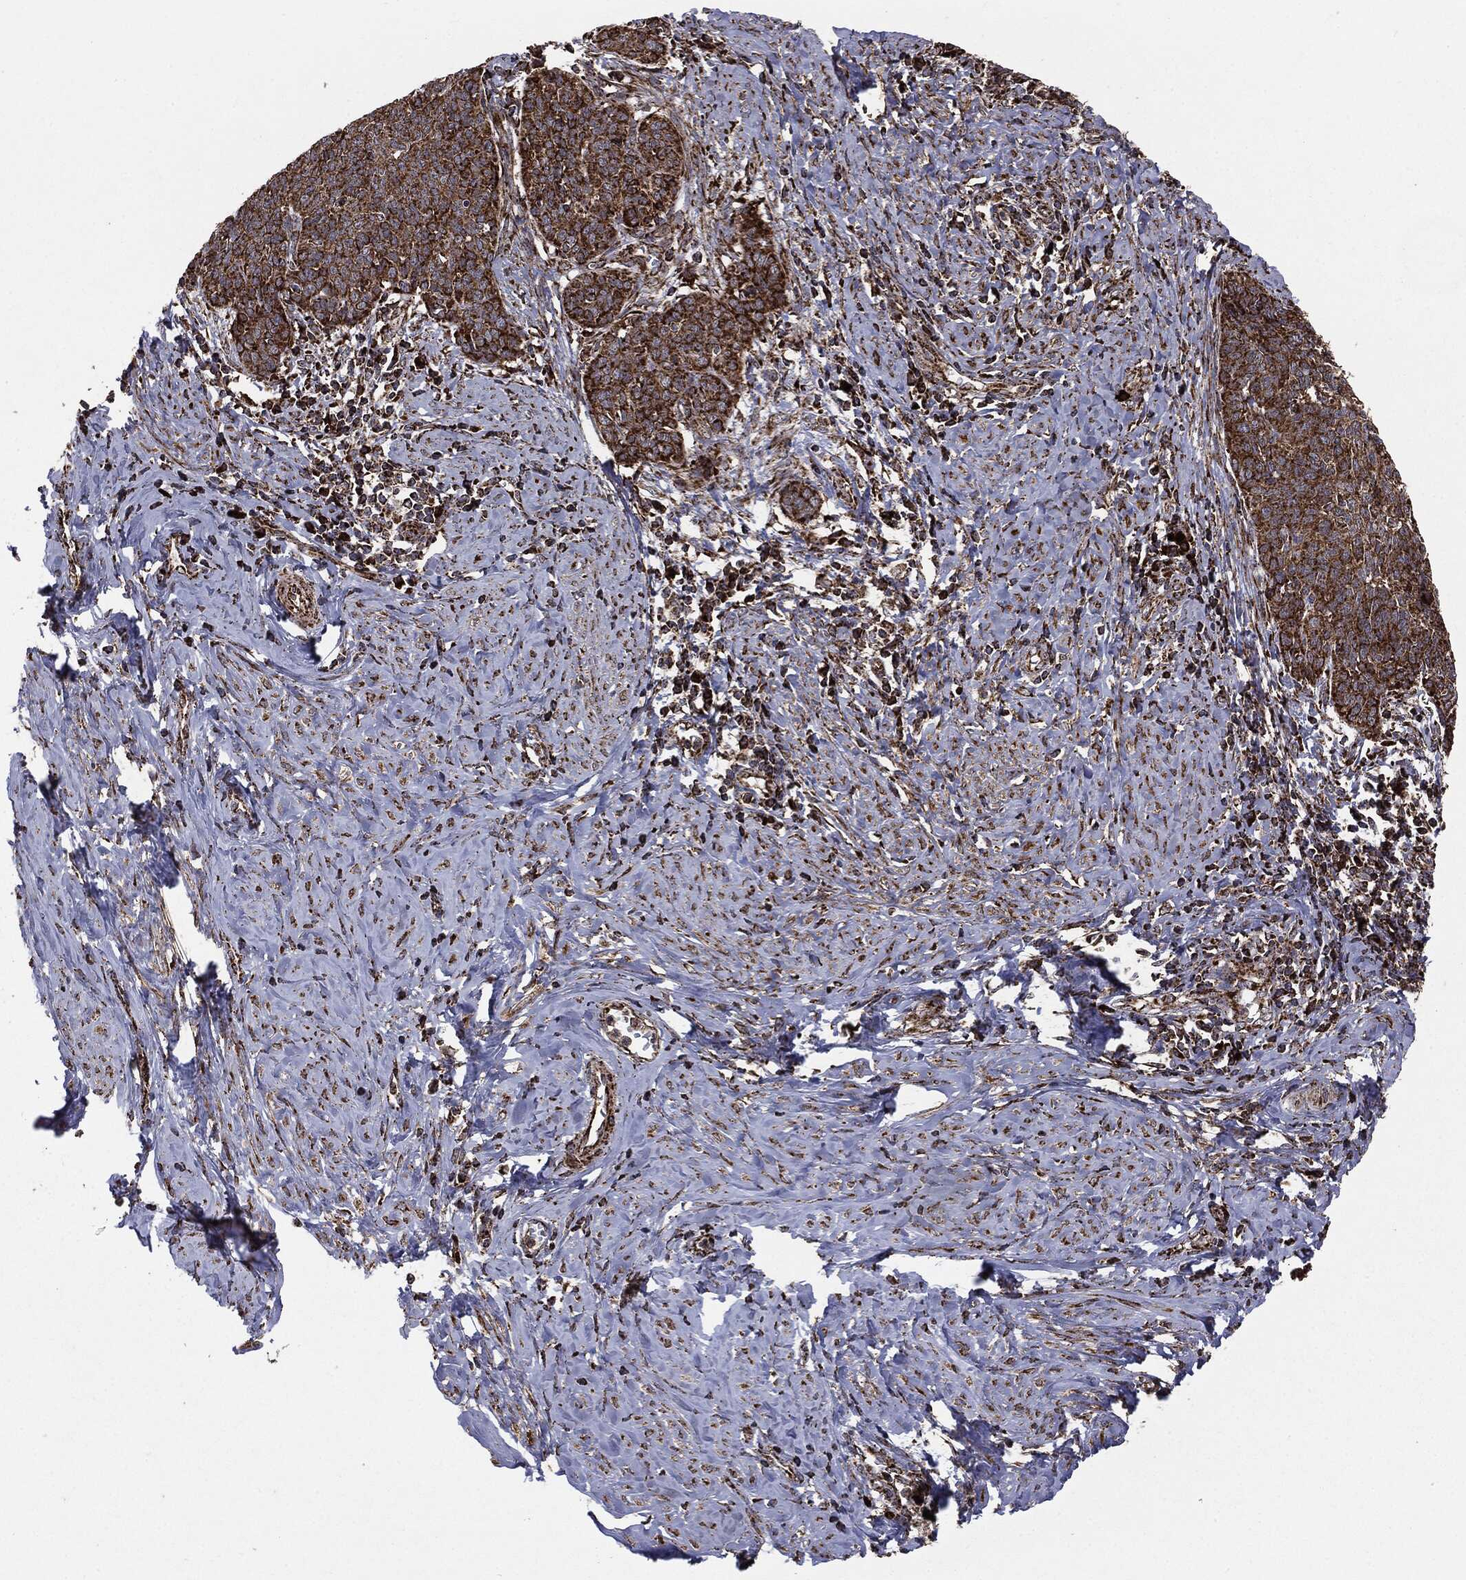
{"staining": {"intensity": "strong", "quantity": ">75%", "location": "cytoplasmic/membranous"}, "tissue": "cervical cancer", "cell_type": "Tumor cells", "image_type": "cancer", "snomed": [{"axis": "morphology", "description": "Normal tissue, NOS"}, {"axis": "morphology", "description": "Squamous cell carcinoma, NOS"}, {"axis": "topography", "description": "Cervix"}], "caption": "Cervical cancer stained with immunohistochemistry displays strong cytoplasmic/membranous staining in approximately >75% of tumor cells. The staining was performed using DAB (3,3'-diaminobenzidine), with brown indicating positive protein expression. Nuclei are stained blue with hematoxylin.", "gene": "MAP2K1", "patient": {"sex": "female", "age": 39}}